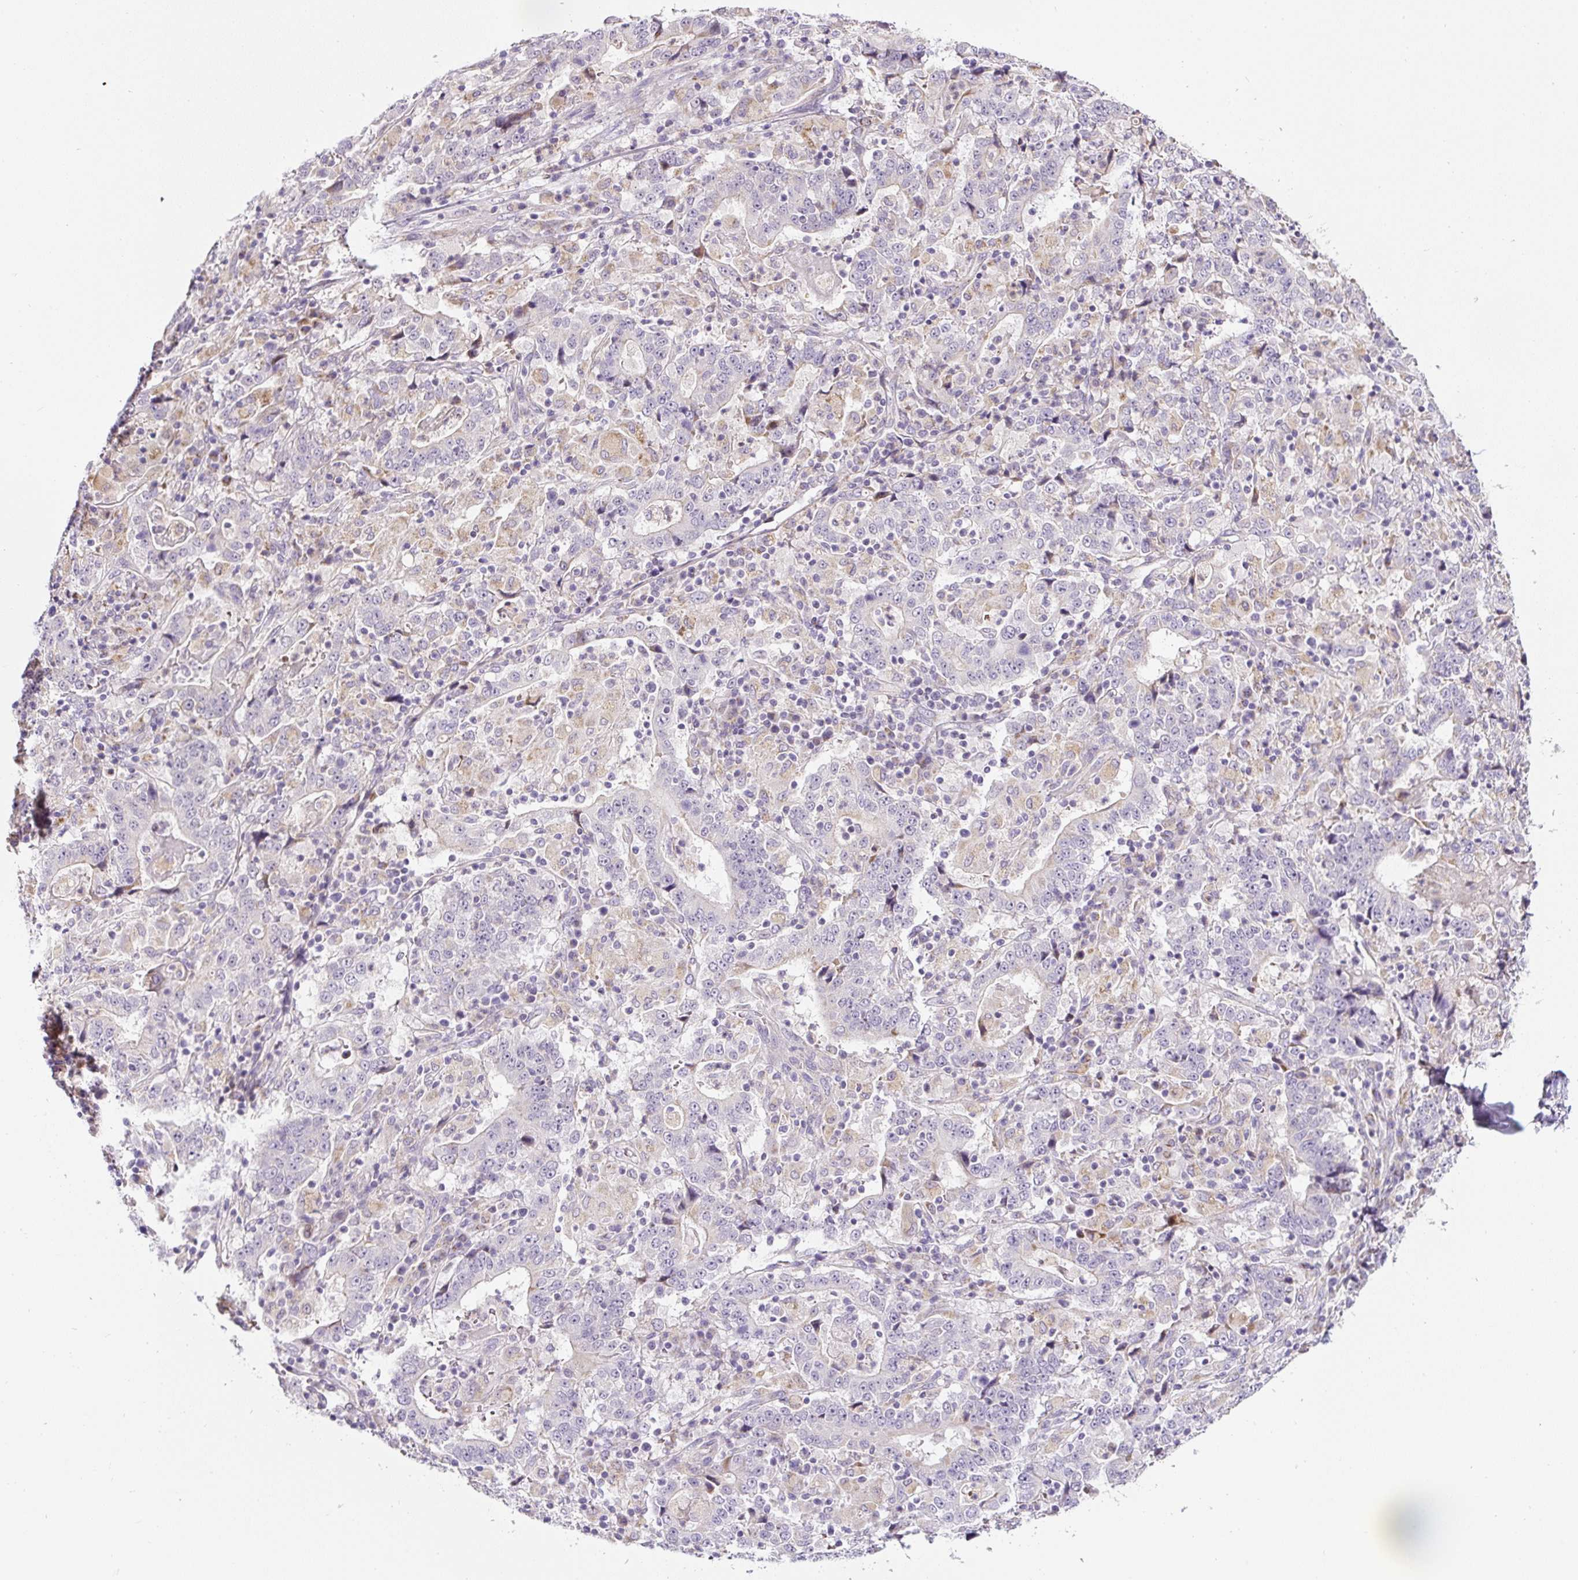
{"staining": {"intensity": "negative", "quantity": "none", "location": "none"}, "tissue": "stomach cancer", "cell_type": "Tumor cells", "image_type": "cancer", "snomed": [{"axis": "morphology", "description": "Normal tissue, NOS"}, {"axis": "morphology", "description": "Adenocarcinoma, NOS"}, {"axis": "topography", "description": "Stomach, upper"}, {"axis": "topography", "description": "Stomach"}], "caption": "Stomach cancer (adenocarcinoma) was stained to show a protein in brown. There is no significant expression in tumor cells. (Stains: DAB IHC with hematoxylin counter stain, Microscopy: brightfield microscopy at high magnification).", "gene": "HPS4", "patient": {"sex": "male", "age": 59}}